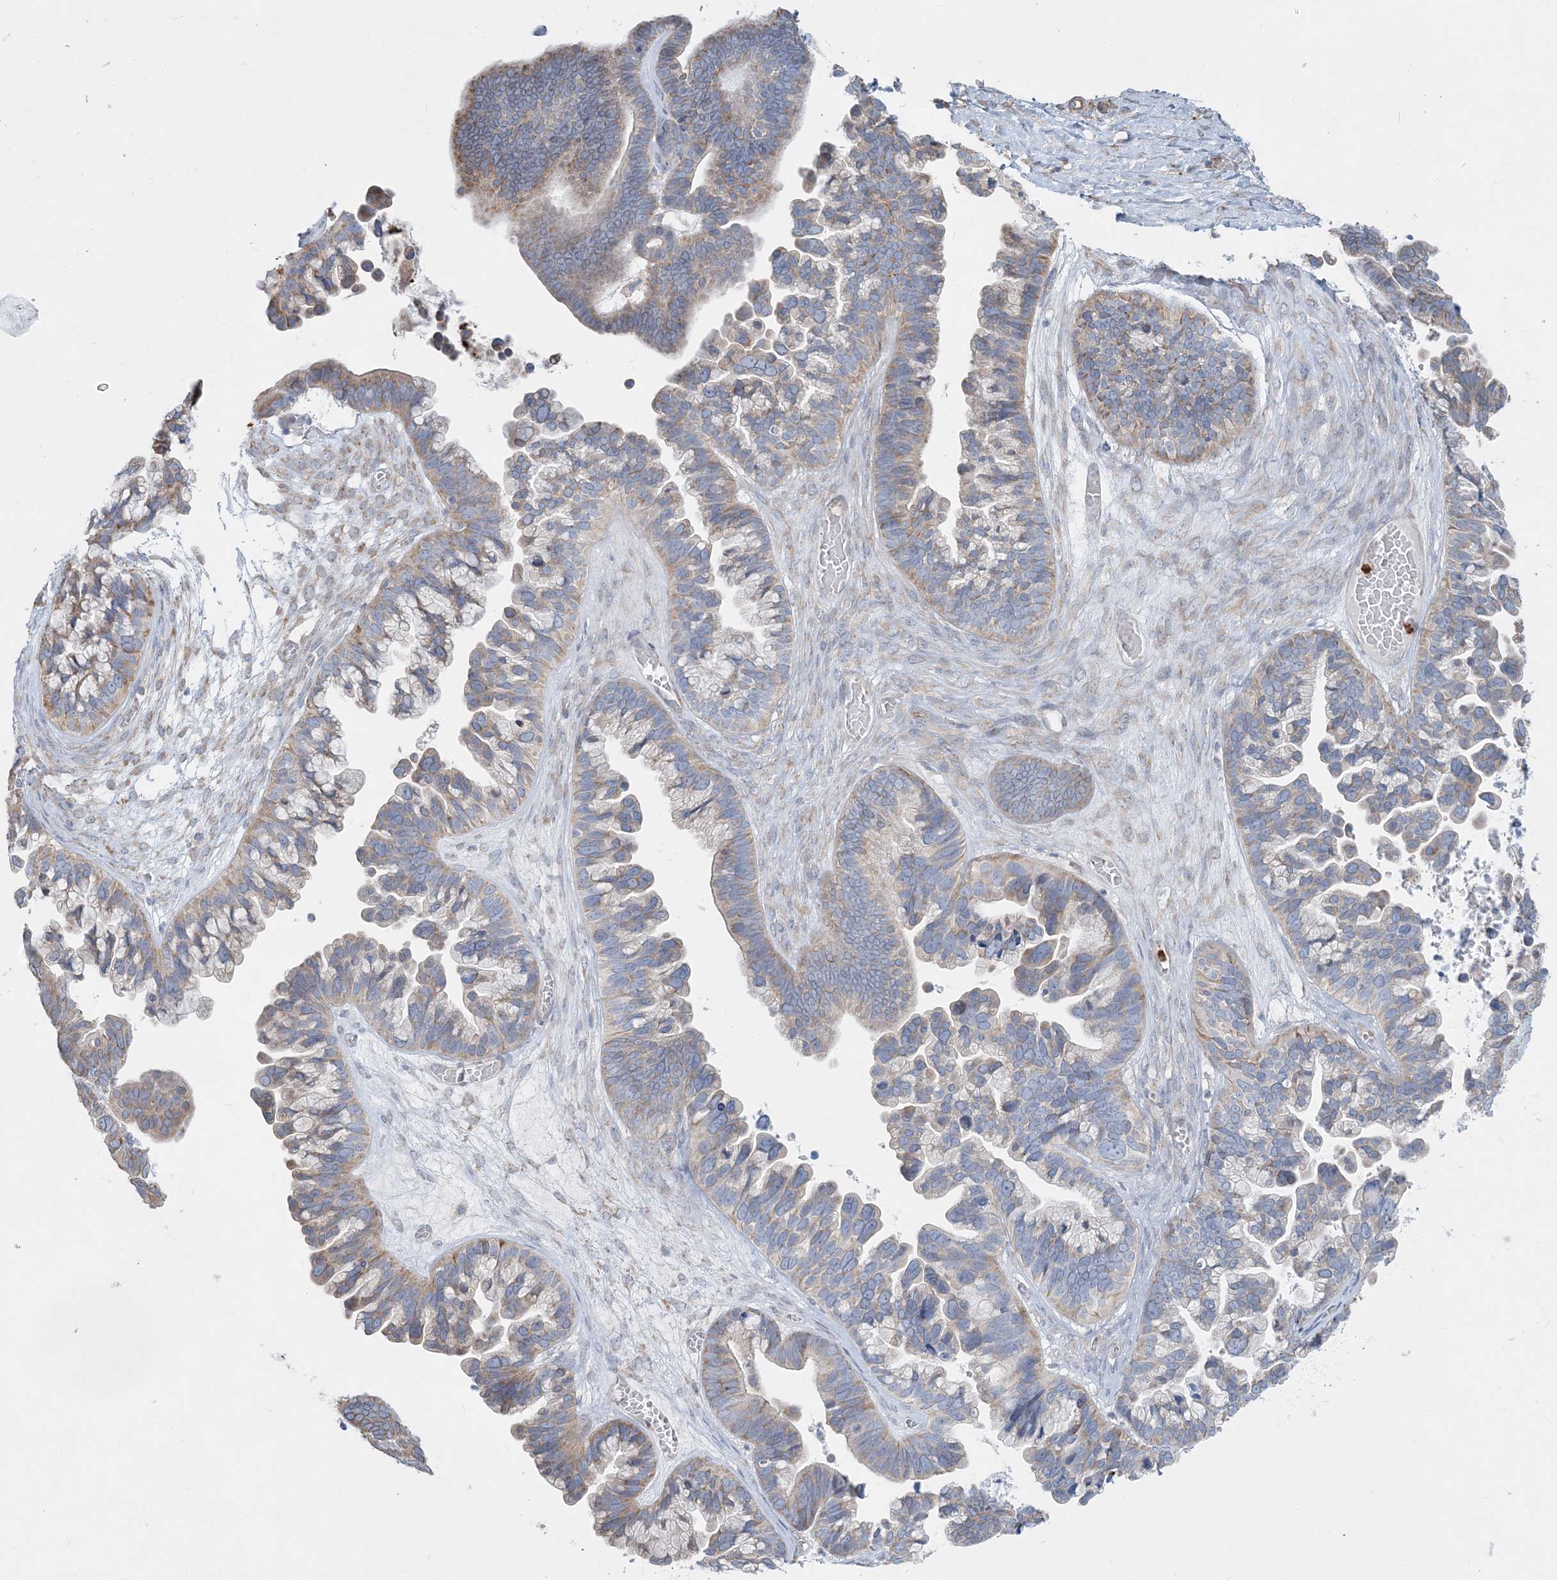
{"staining": {"intensity": "weak", "quantity": "25%-75%", "location": "cytoplasmic/membranous"}, "tissue": "ovarian cancer", "cell_type": "Tumor cells", "image_type": "cancer", "snomed": [{"axis": "morphology", "description": "Cystadenocarcinoma, serous, NOS"}, {"axis": "topography", "description": "Ovary"}], "caption": "Immunohistochemistry (IHC) of human ovarian cancer exhibits low levels of weak cytoplasmic/membranous expression in about 25%-75% of tumor cells. (IHC, brightfield microscopy, high magnification).", "gene": "CCNJ", "patient": {"sex": "female", "age": 56}}